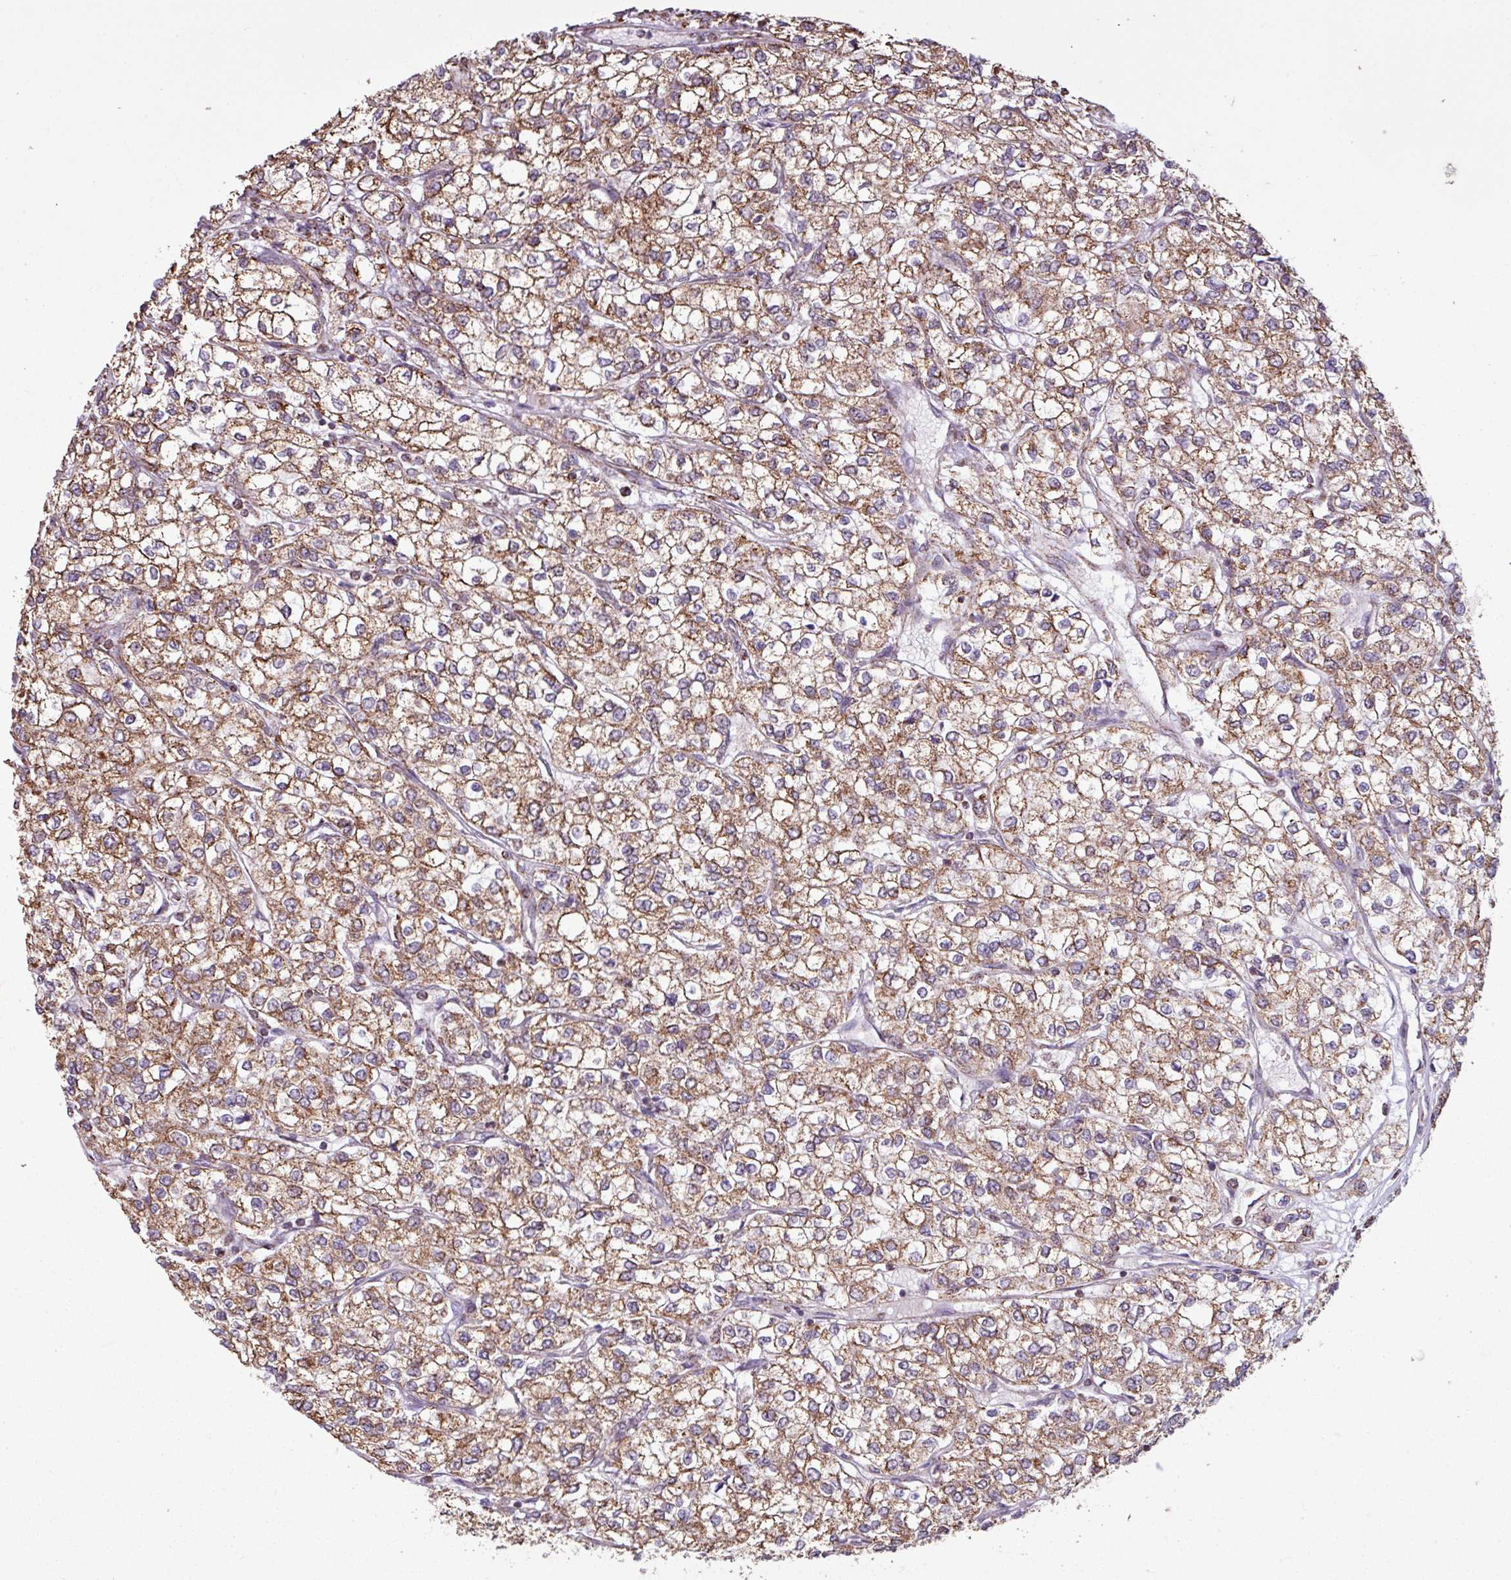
{"staining": {"intensity": "moderate", "quantity": ">75%", "location": "cytoplasmic/membranous"}, "tissue": "renal cancer", "cell_type": "Tumor cells", "image_type": "cancer", "snomed": [{"axis": "morphology", "description": "Adenocarcinoma, NOS"}, {"axis": "topography", "description": "Kidney"}], "caption": "Renal adenocarcinoma stained for a protein (brown) shows moderate cytoplasmic/membranous positive positivity in about >75% of tumor cells.", "gene": "ALG8", "patient": {"sex": "male", "age": 80}}